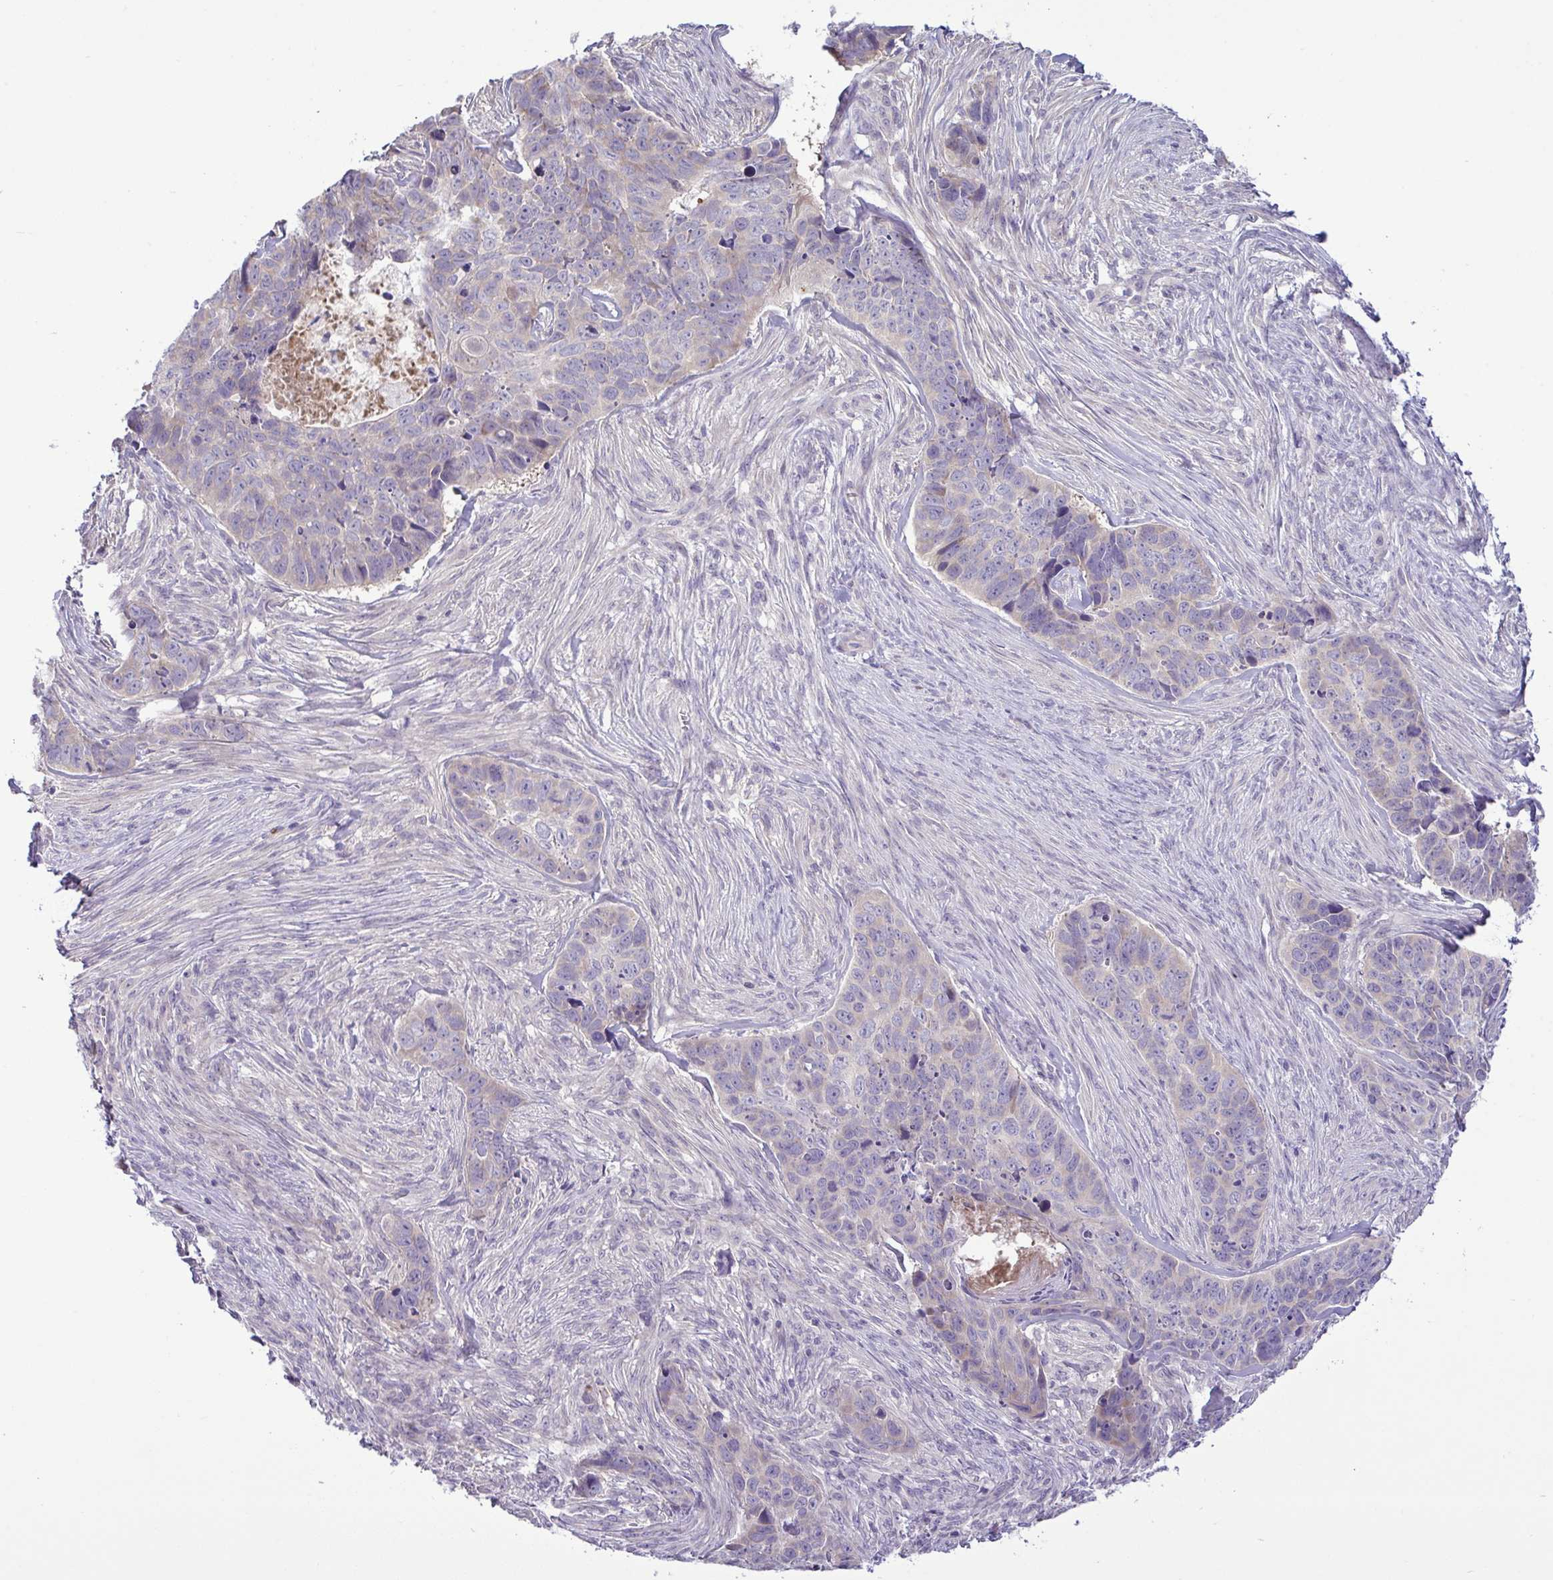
{"staining": {"intensity": "negative", "quantity": "none", "location": "none"}, "tissue": "skin cancer", "cell_type": "Tumor cells", "image_type": "cancer", "snomed": [{"axis": "morphology", "description": "Basal cell carcinoma"}, {"axis": "topography", "description": "Skin"}], "caption": "Micrograph shows no protein staining in tumor cells of skin cancer tissue. (DAB (3,3'-diaminobenzidine) IHC with hematoxylin counter stain).", "gene": "SYNPO2L", "patient": {"sex": "female", "age": 82}}